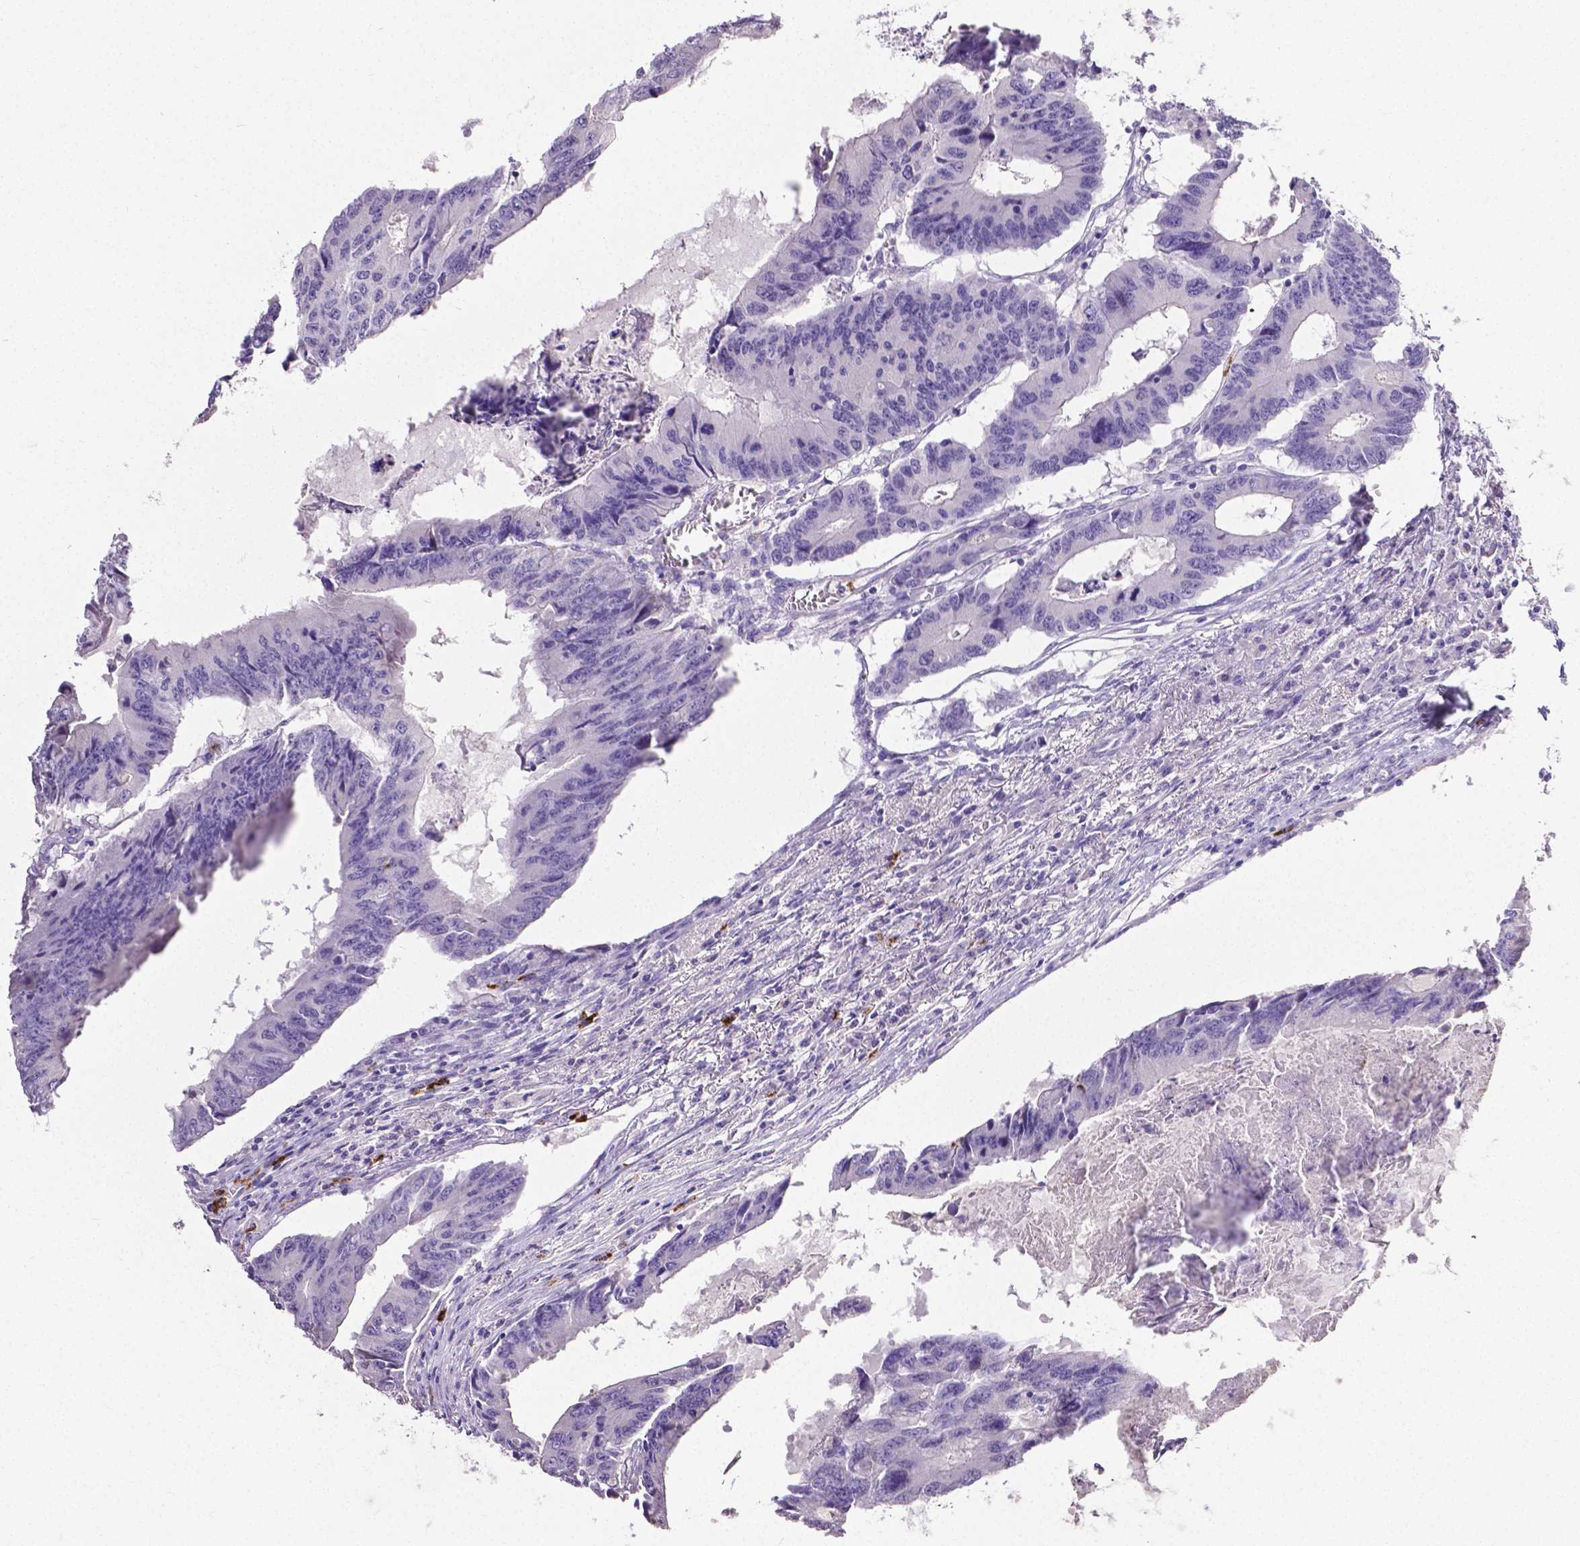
{"staining": {"intensity": "negative", "quantity": "none", "location": "none"}, "tissue": "colorectal cancer", "cell_type": "Tumor cells", "image_type": "cancer", "snomed": [{"axis": "morphology", "description": "Adenocarcinoma, NOS"}, {"axis": "topography", "description": "Colon"}], "caption": "The image shows no staining of tumor cells in colorectal adenocarcinoma. (DAB (3,3'-diaminobenzidine) IHC, high magnification).", "gene": "MMP9", "patient": {"sex": "male", "age": 53}}